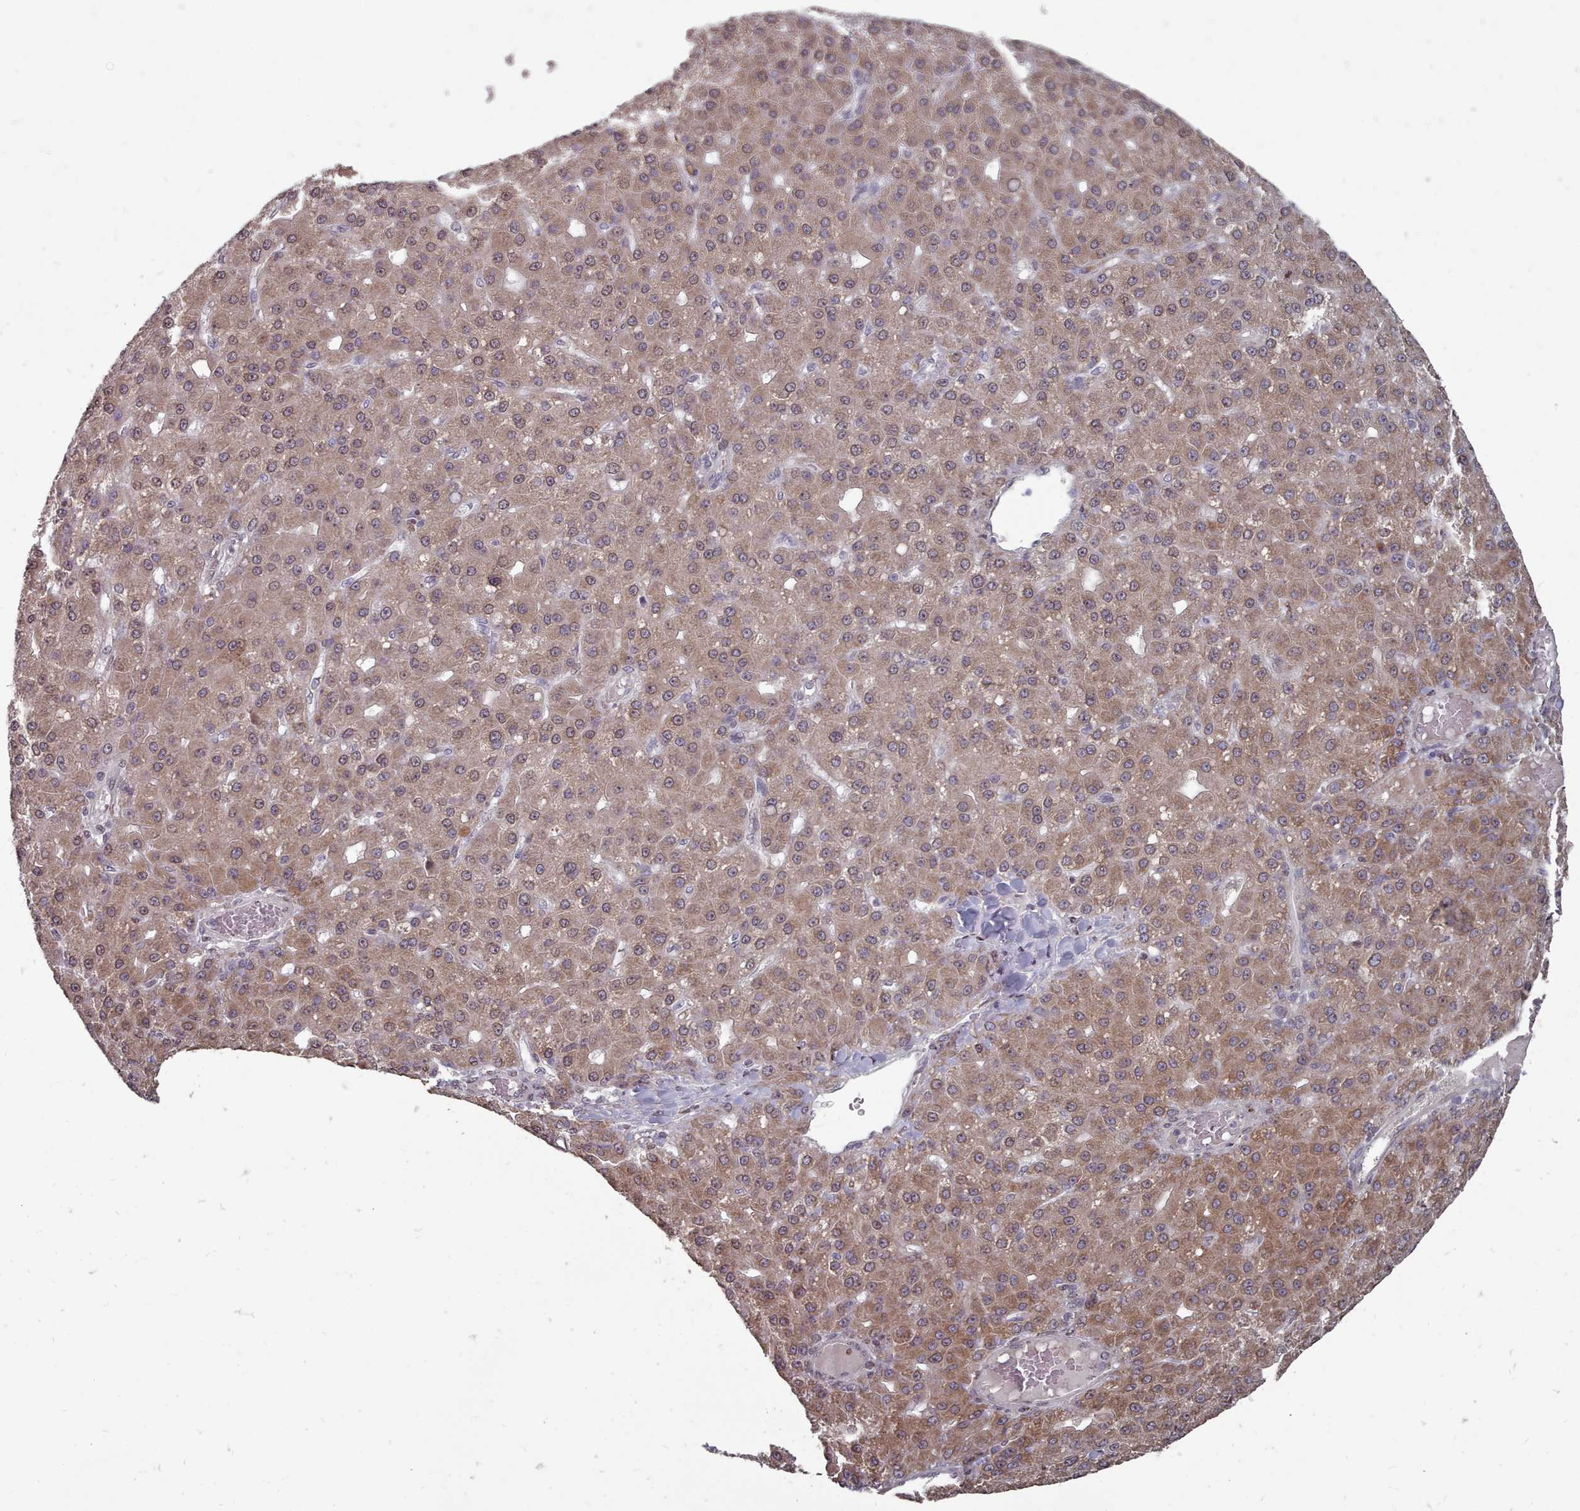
{"staining": {"intensity": "moderate", "quantity": ">75%", "location": "cytoplasmic/membranous,nuclear"}, "tissue": "liver cancer", "cell_type": "Tumor cells", "image_type": "cancer", "snomed": [{"axis": "morphology", "description": "Carcinoma, Hepatocellular, NOS"}, {"axis": "topography", "description": "Liver"}], "caption": "Protein staining reveals moderate cytoplasmic/membranous and nuclear expression in about >75% of tumor cells in liver cancer. (IHC, brightfield microscopy, high magnification).", "gene": "ACKR3", "patient": {"sex": "male", "age": 67}}